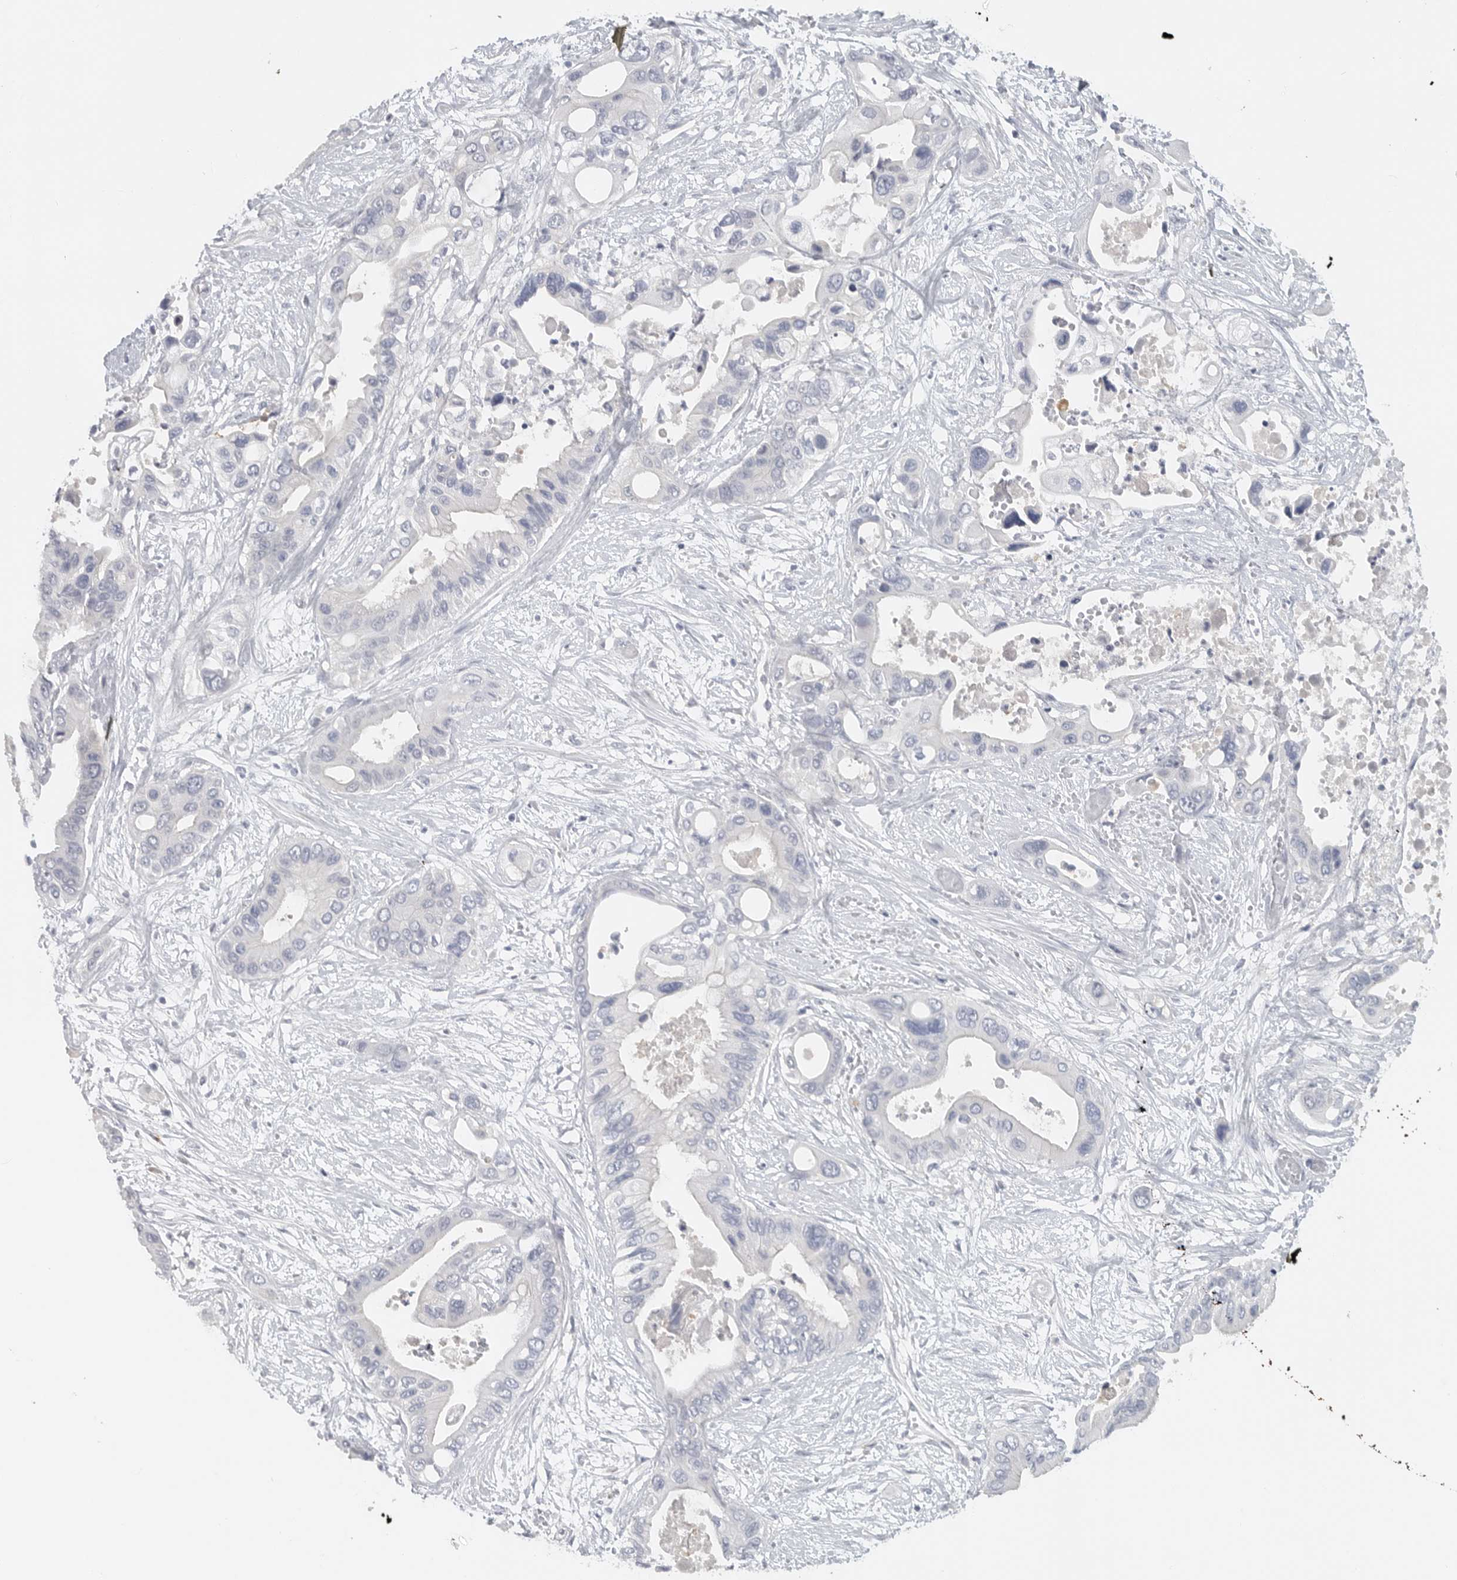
{"staining": {"intensity": "negative", "quantity": "none", "location": "none"}, "tissue": "pancreatic cancer", "cell_type": "Tumor cells", "image_type": "cancer", "snomed": [{"axis": "morphology", "description": "Adenocarcinoma, NOS"}, {"axis": "topography", "description": "Pancreas"}], "caption": "DAB (3,3'-diaminobenzidine) immunohistochemical staining of human adenocarcinoma (pancreatic) exhibits no significant positivity in tumor cells.", "gene": "PAM", "patient": {"sex": "male", "age": 66}}